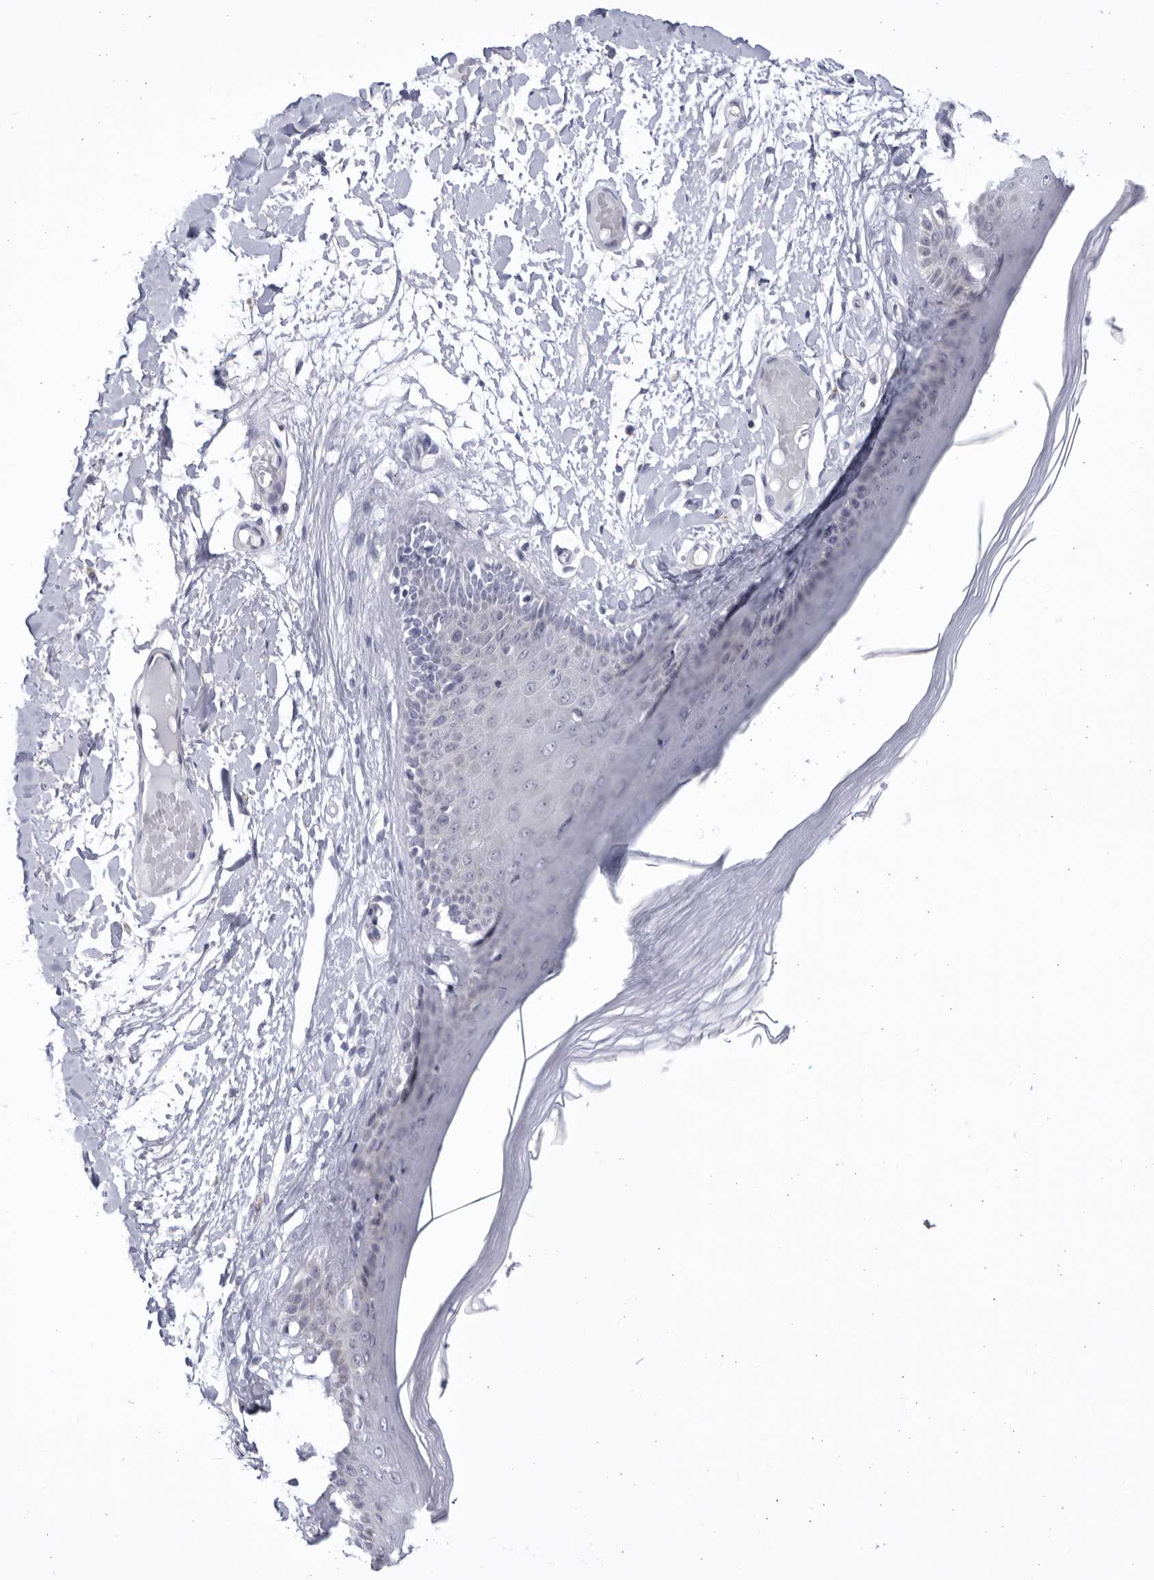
{"staining": {"intensity": "weak", "quantity": "<25%", "location": "cytoplasmic/membranous"}, "tissue": "skin", "cell_type": "Epidermal cells", "image_type": "normal", "snomed": [{"axis": "morphology", "description": "Normal tissue, NOS"}, {"axis": "topography", "description": "Vulva"}], "caption": "This histopathology image is of benign skin stained with immunohistochemistry to label a protein in brown with the nuclei are counter-stained blue. There is no expression in epidermal cells. The staining was performed using DAB (3,3'-diaminobenzidine) to visualize the protein expression in brown, while the nuclei were stained in blue with hematoxylin (Magnification: 20x).", "gene": "CCDC181", "patient": {"sex": "female", "age": 73}}